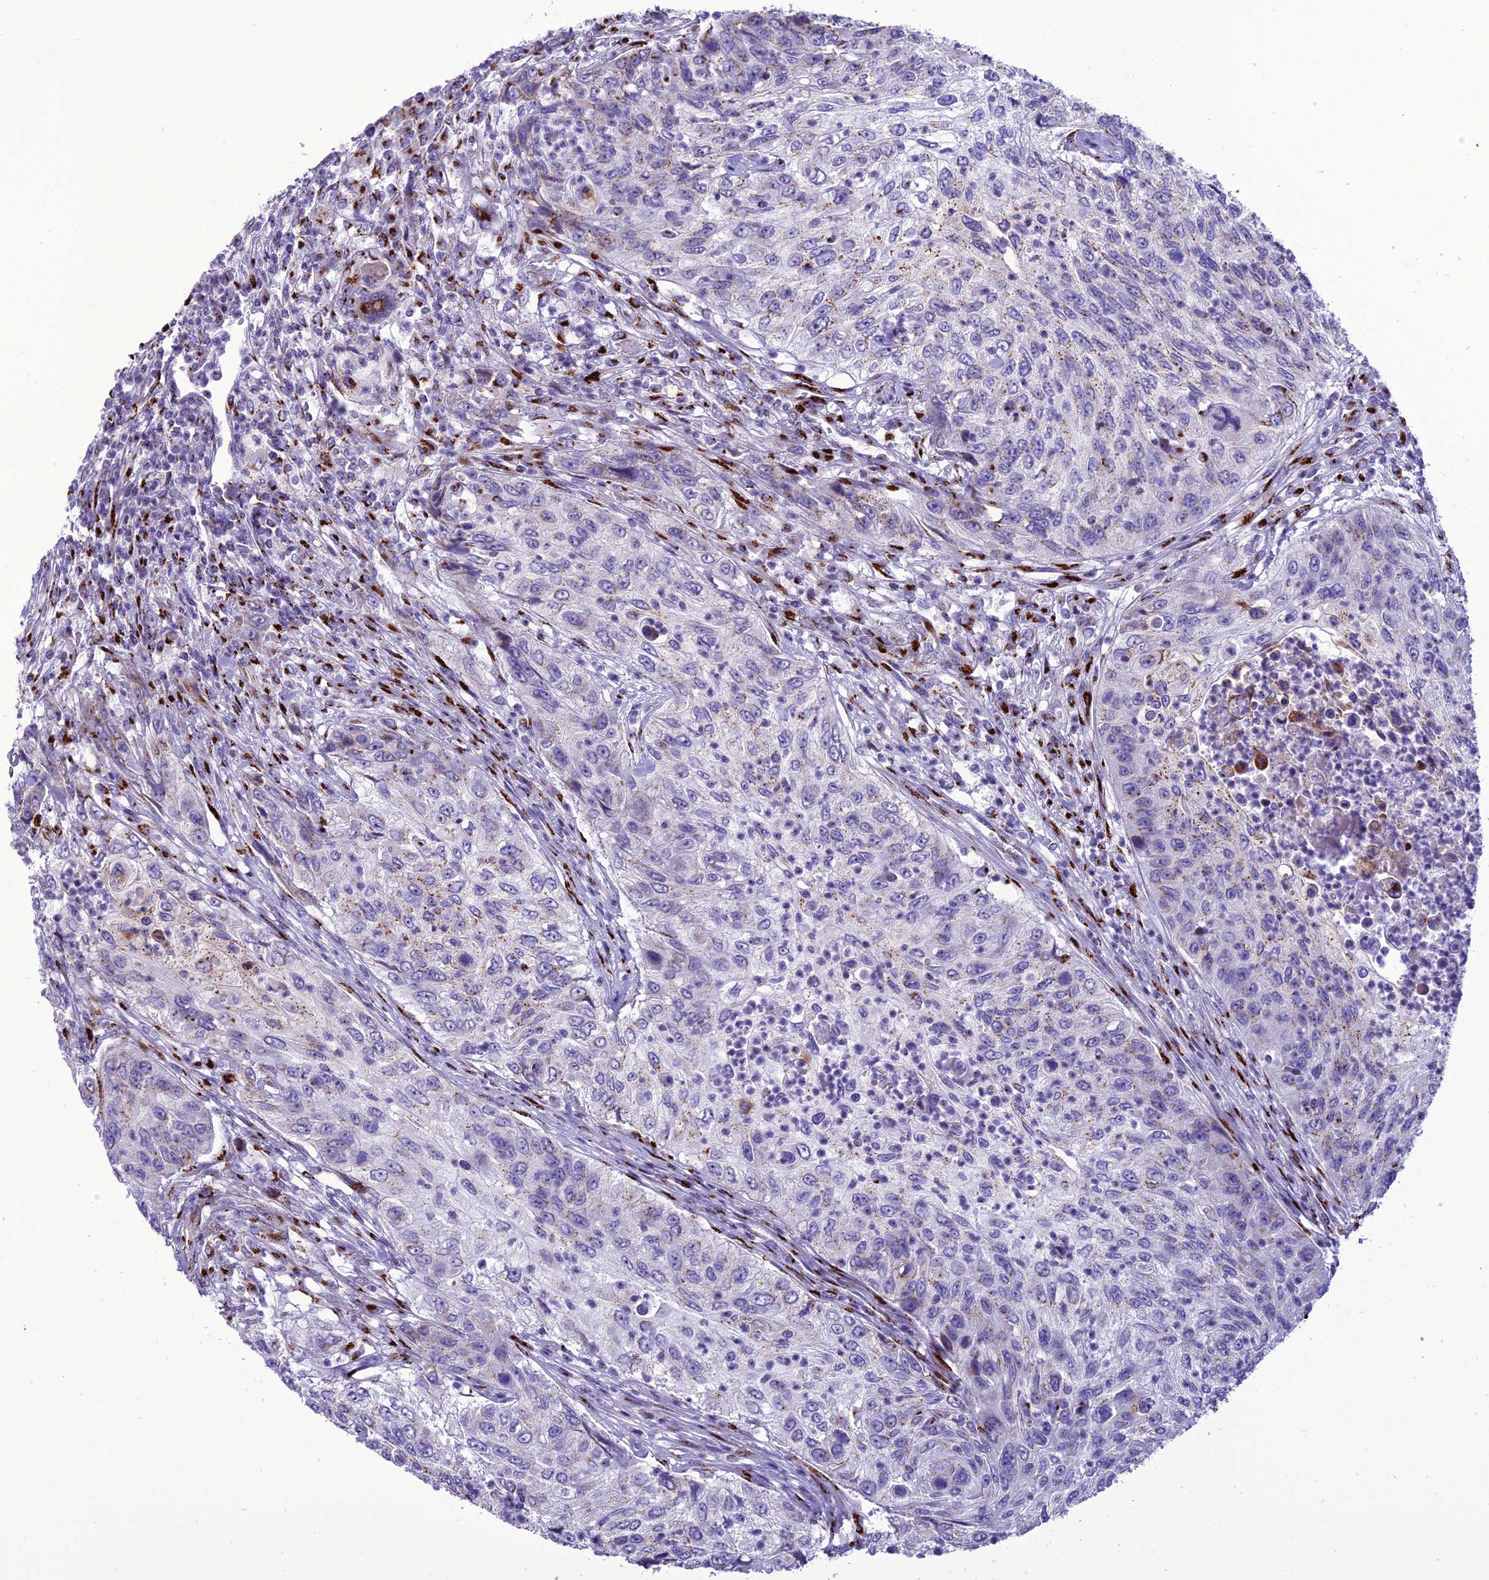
{"staining": {"intensity": "moderate", "quantity": "<25%", "location": "cytoplasmic/membranous"}, "tissue": "urothelial cancer", "cell_type": "Tumor cells", "image_type": "cancer", "snomed": [{"axis": "morphology", "description": "Urothelial carcinoma, High grade"}, {"axis": "topography", "description": "Urinary bladder"}], "caption": "The photomicrograph displays immunohistochemical staining of urothelial carcinoma (high-grade). There is moderate cytoplasmic/membranous positivity is identified in approximately <25% of tumor cells.", "gene": "GOLM2", "patient": {"sex": "female", "age": 60}}